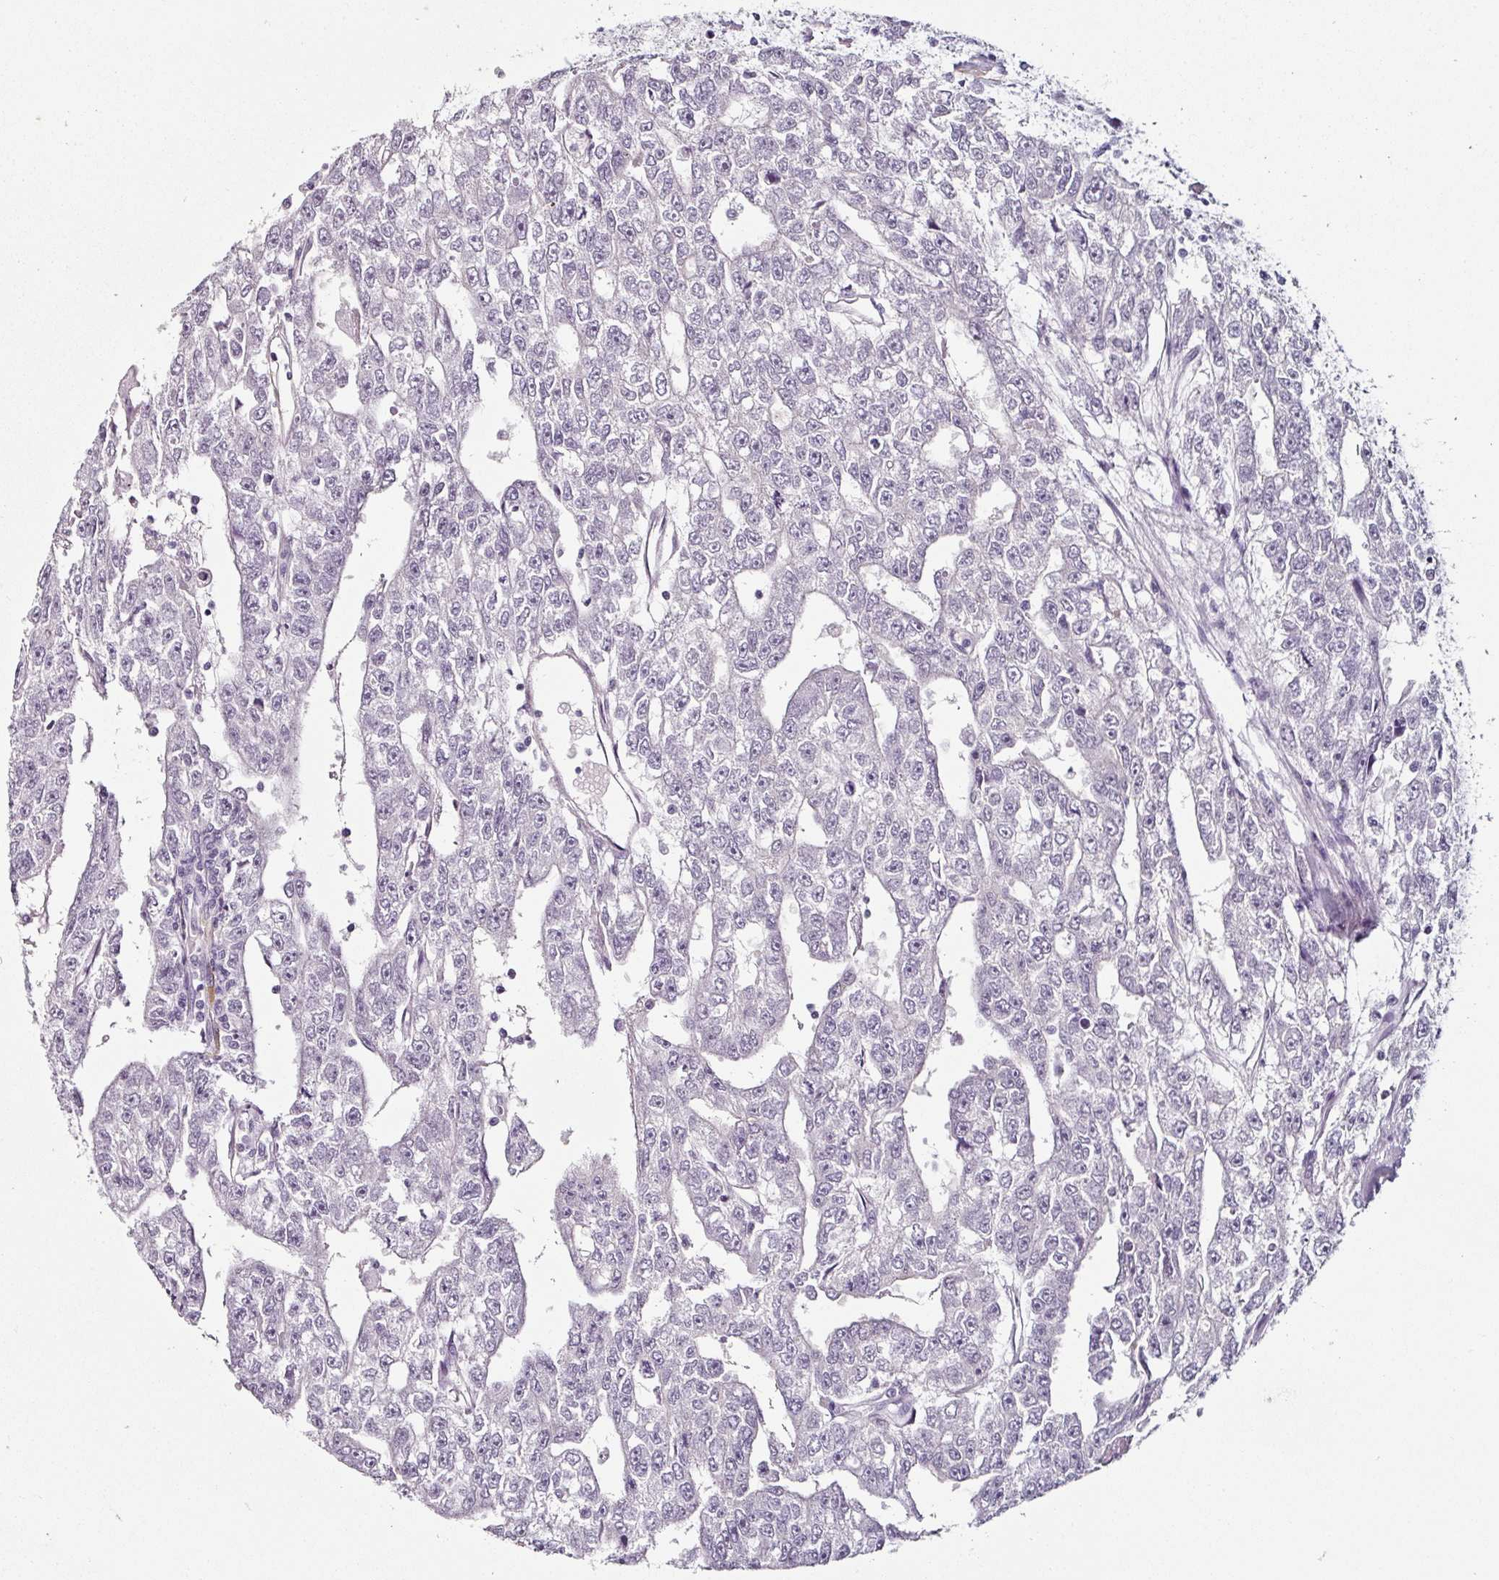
{"staining": {"intensity": "negative", "quantity": "none", "location": "none"}, "tissue": "testis cancer", "cell_type": "Tumor cells", "image_type": "cancer", "snomed": [{"axis": "morphology", "description": "Carcinoma, Embryonal, NOS"}, {"axis": "topography", "description": "Testis"}], "caption": "The micrograph displays no staining of tumor cells in testis cancer. (Brightfield microscopy of DAB (3,3'-diaminobenzidine) immunohistochemistry at high magnification).", "gene": "CAP2", "patient": {"sex": "male", "age": 20}}